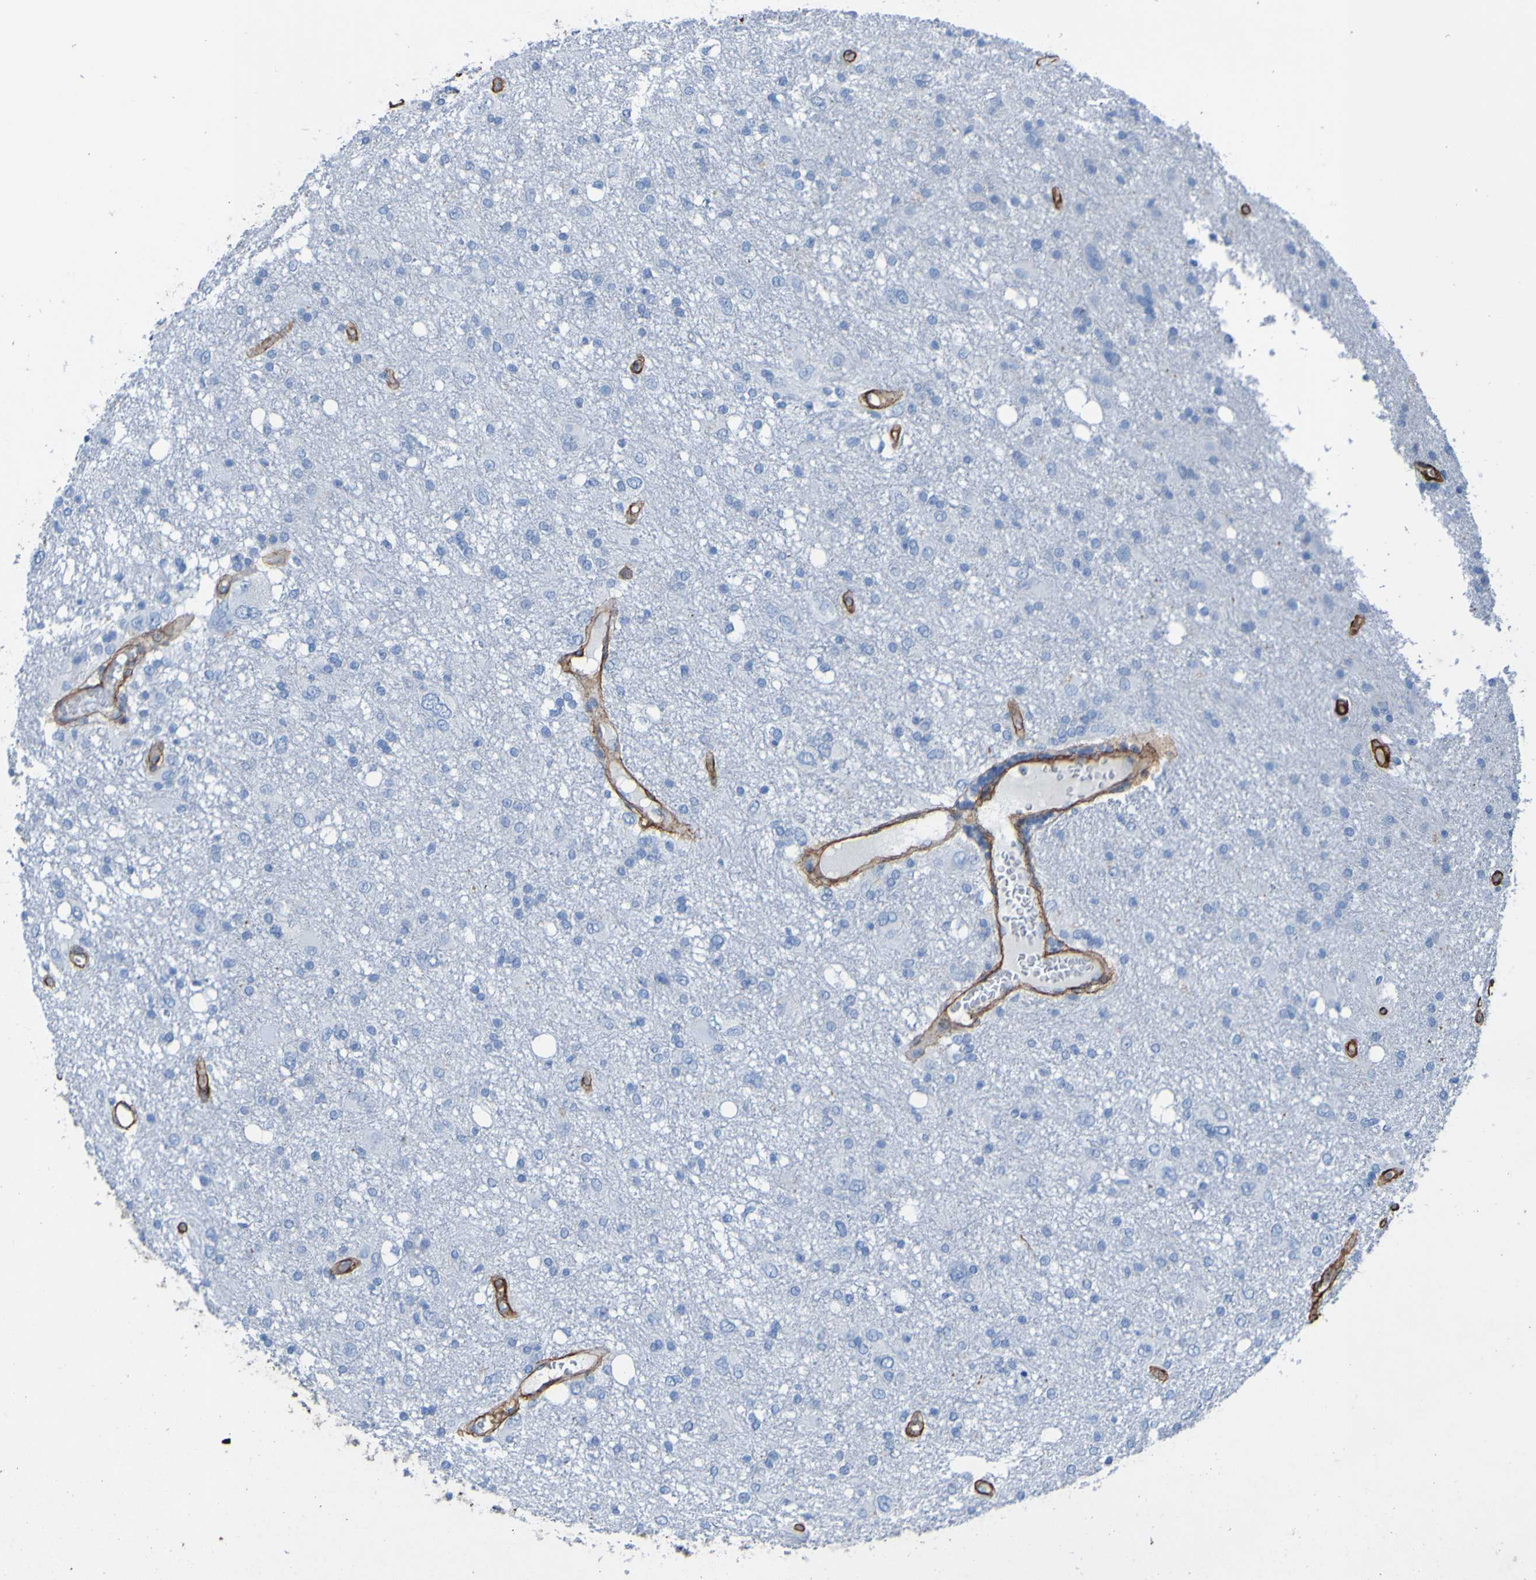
{"staining": {"intensity": "negative", "quantity": "none", "location": "none"}, "tissue": "glioma", "cell_type": "Tumor cells", "image_type": "cancer", "snomed": [{"axis": "morphology", "description": "Glioma, malignant, High grade"}, {"axis": "topography", "description": "Brain"}], "caption": "This is an immunohistochemistry (IHC) micrograph of high-grade glioma (malignant). There is no positivity in tumor cells.", "gene": "COL4A2", "patient": {"sex": "female", "age": 59}}